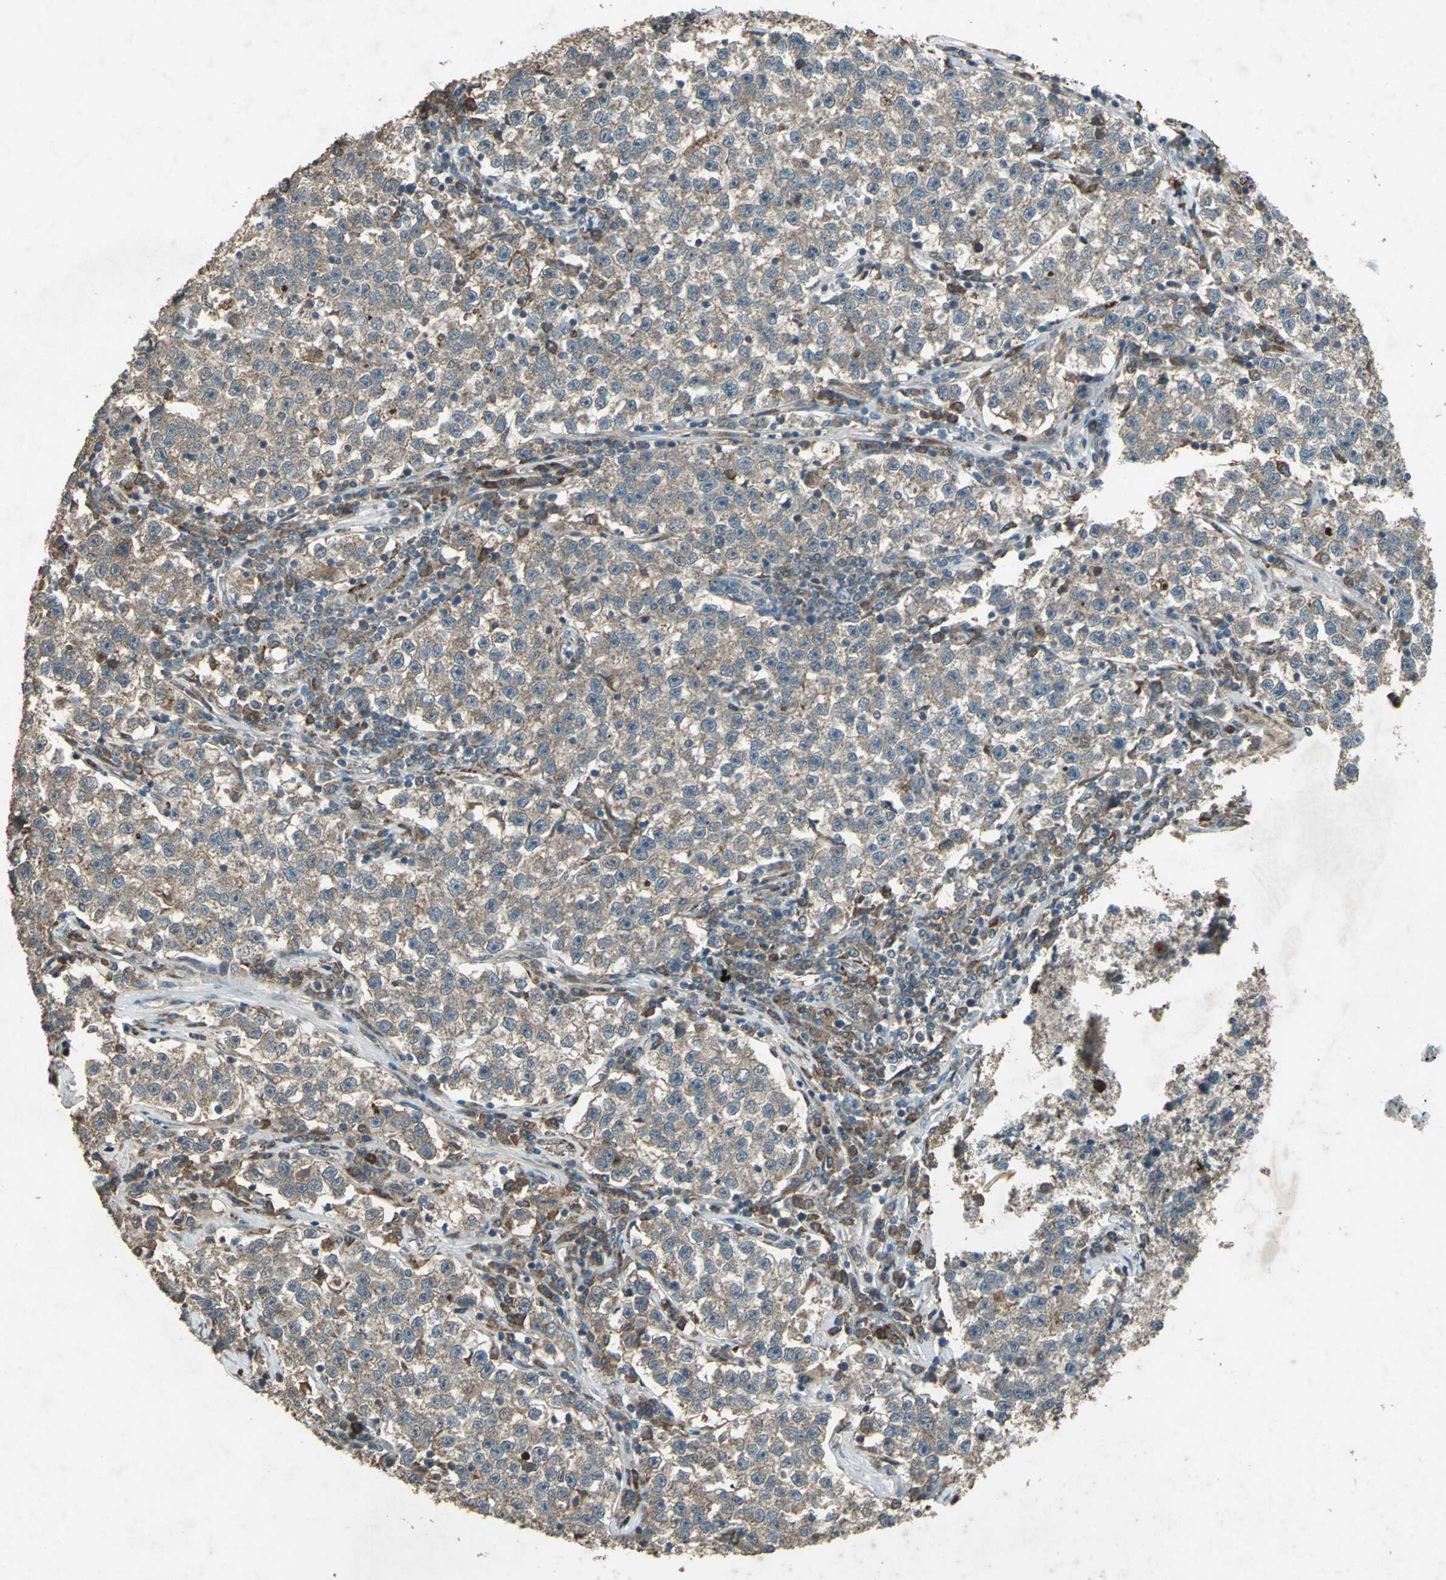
{"staining": {"intensity": "weak", "quantity": ">75%", "location": "cytoplasmic/membranous"}, "tissue": "testis cancer", "cell_type": "Tumor cells", "image_type": "cancer", "snomed": [{"axis": "morphology", "description": "Seminoma, NOS"}, {"axis": "topography", "description": "Testis"}], "caption": "Testis cancer (seminoma) stained with immunohistochemistry (IHC) shows weak cytoplasmic/membranous staining in about >75% of tumor cells.", "gene": "SEPTIN4", "patient": {"sex": "male", "age": 22}}